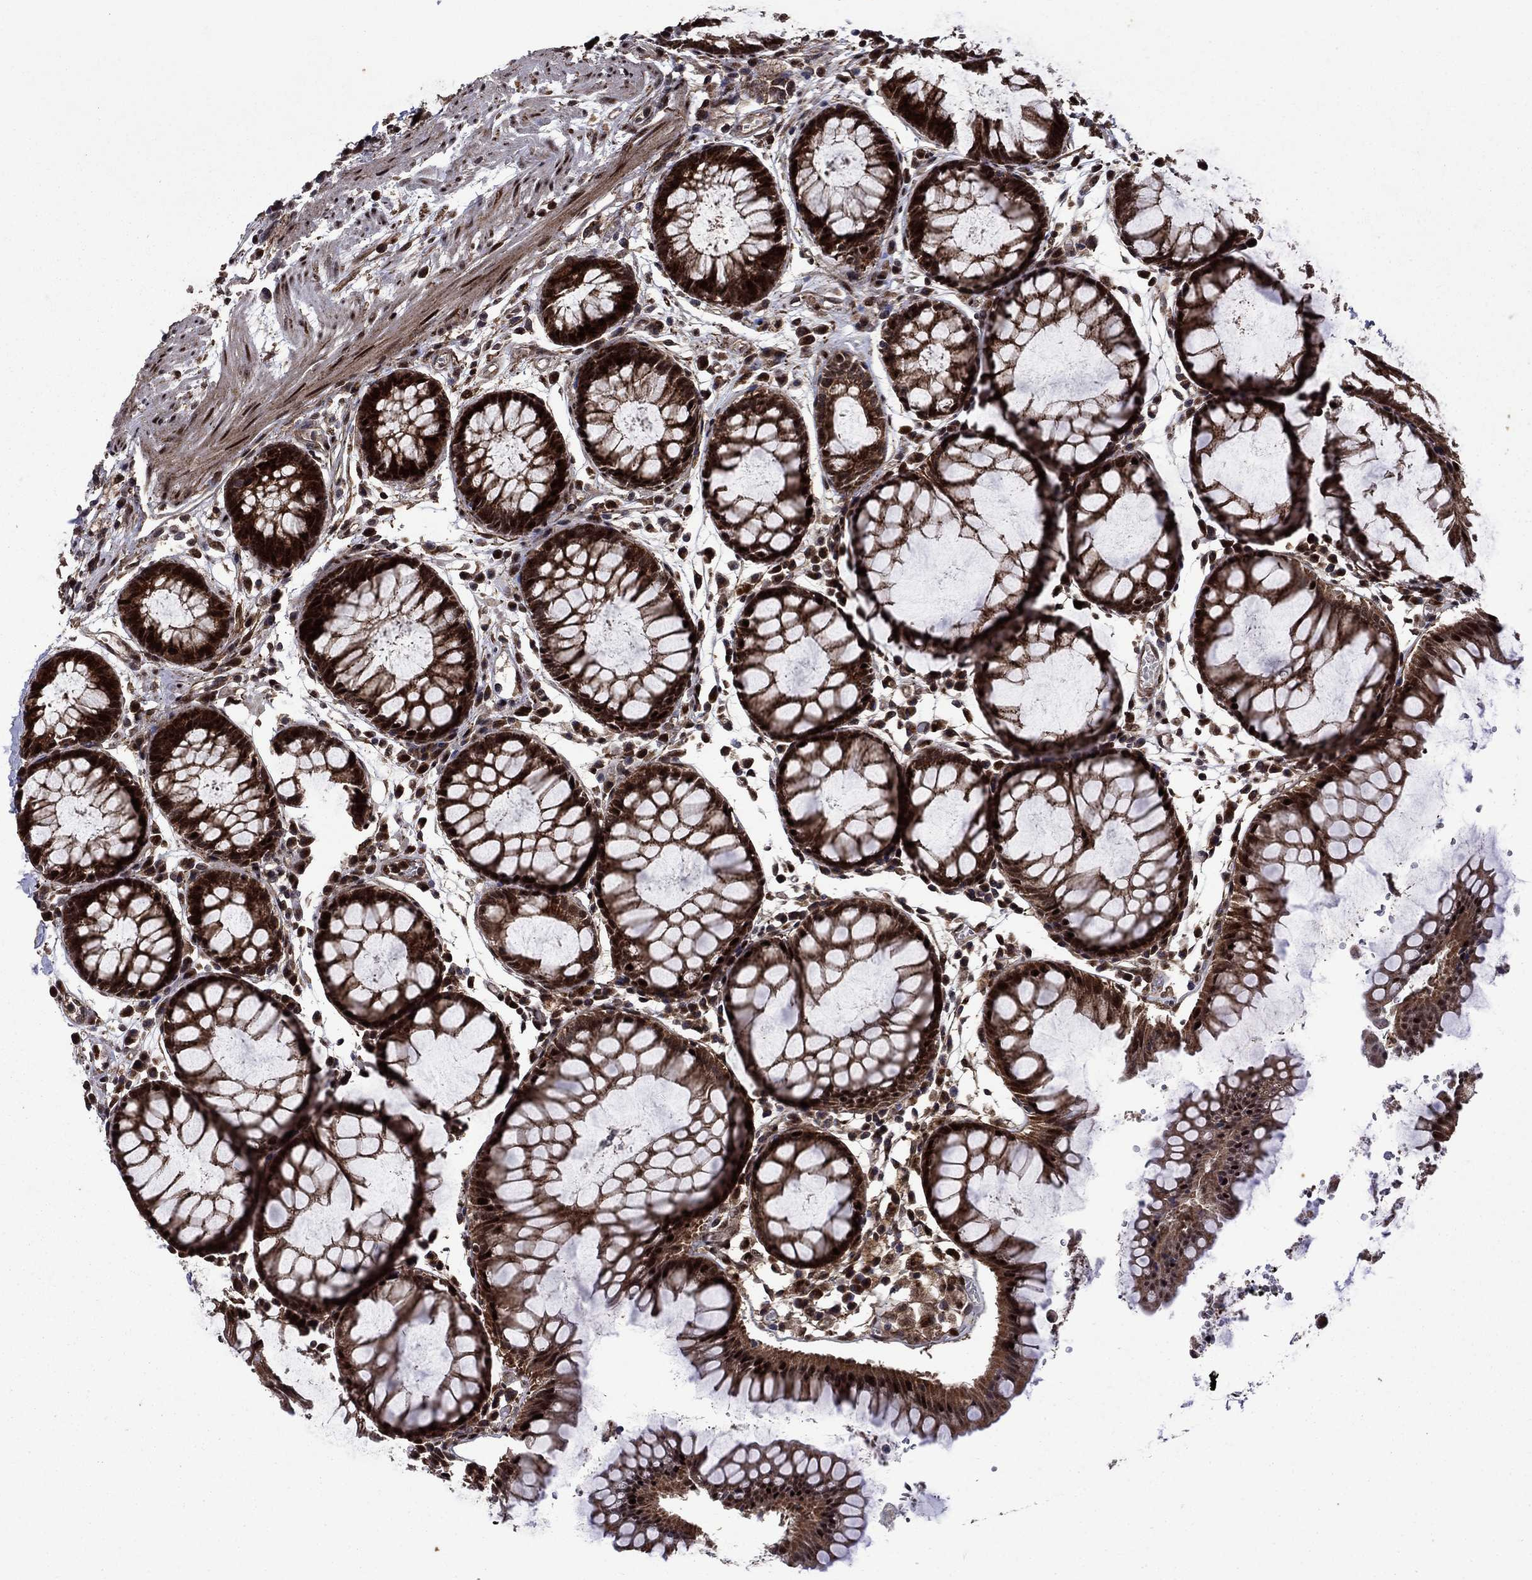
{"staining": {"intensity": "strong", "quantity": ">75%", "location": "cytoplasmic/membranous"}, "tissue": "rectum", "cell_type": "Glandular cells", "image_type": "normal", "snomed": [{"axis": "morphology", "description": "Normal tissue, NOS"}, {"axis": "topography", "description": "Rectum"}], "caption": "The histopathology image exhibits immunohistochemical staining of benign rectum. There is strong cytoplasmic/membranous staining is present in approximately >75% of glandular cells.", "gene": "AGTPBP1", "patient": {"sex": "female", "age": 68}}